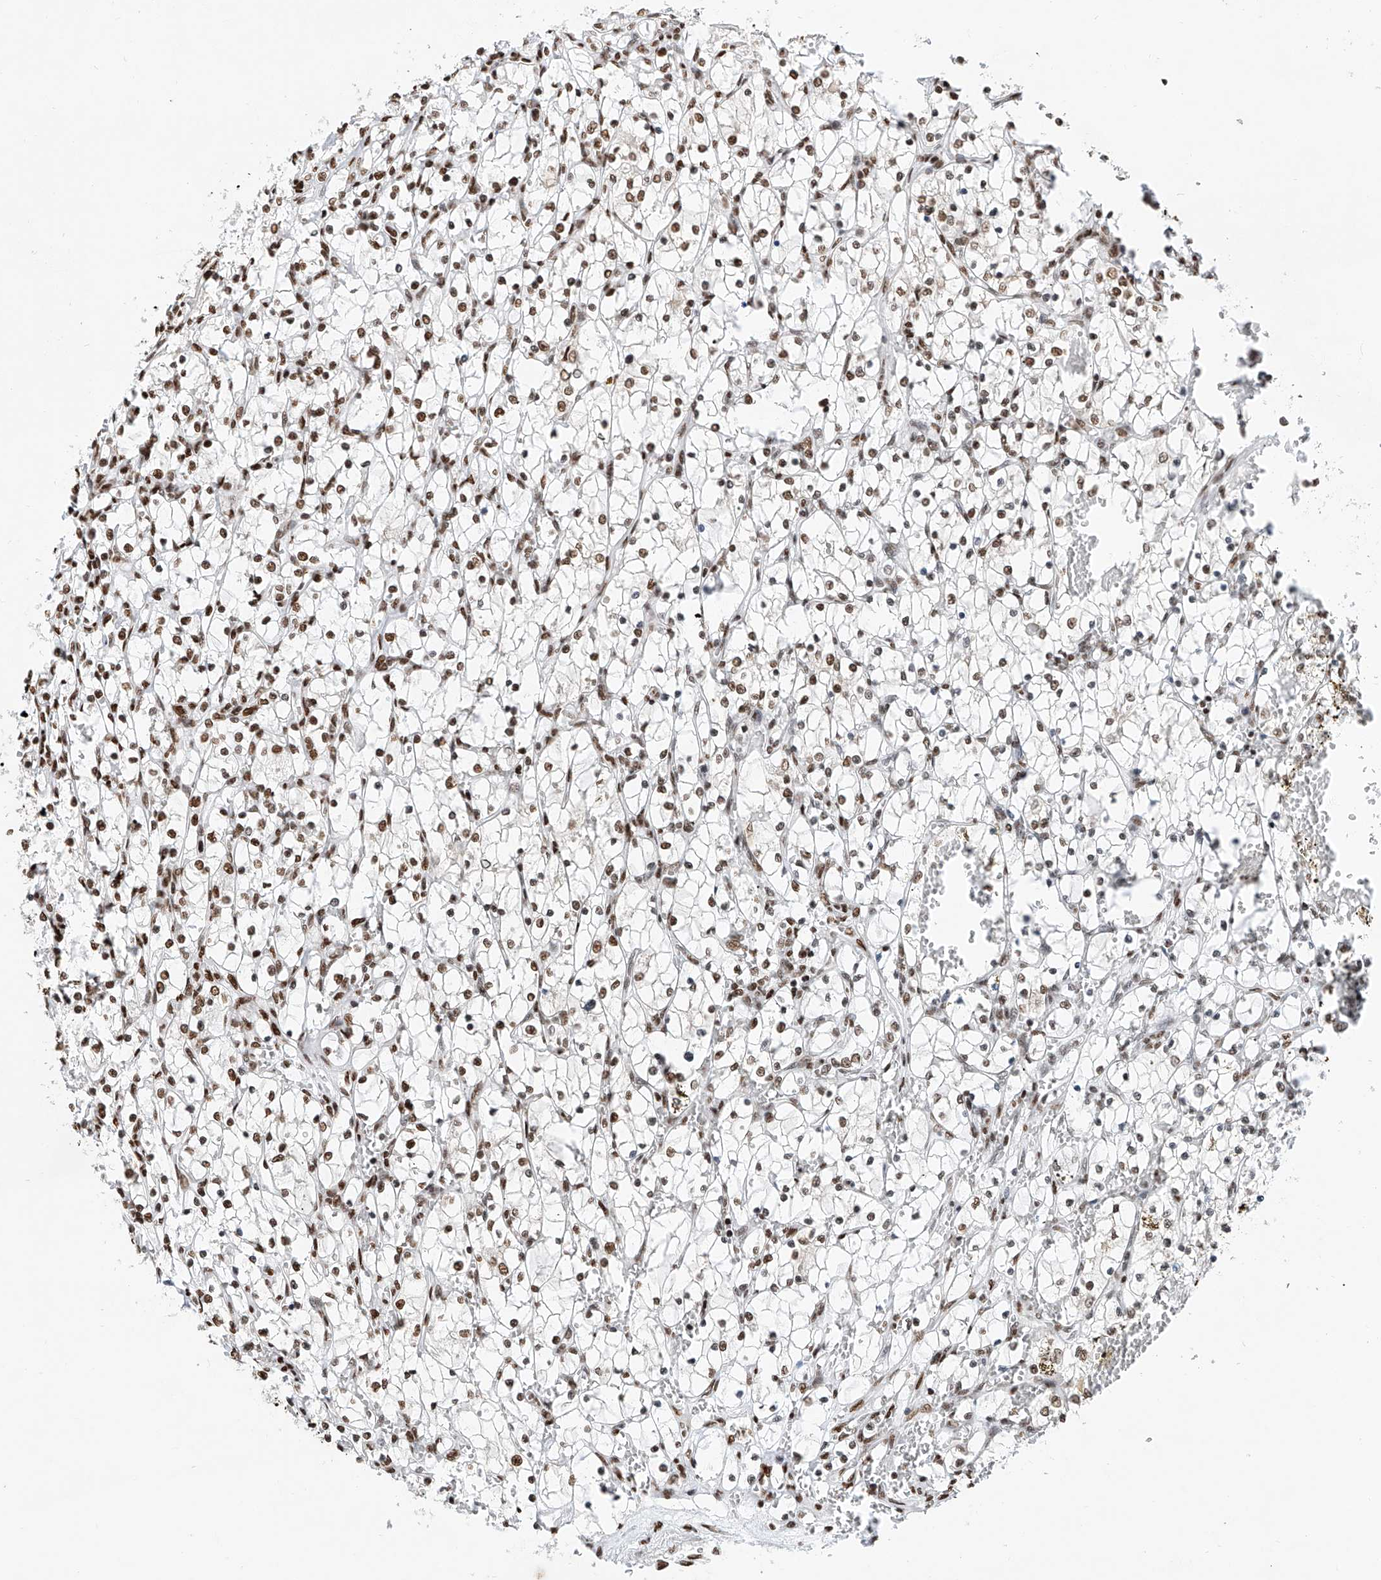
{"staining": {"intensity": "moderate", "quantity": "25%-75%", "location": "nuclear"}, "tissue": "renal cancer", "cell_type": "Tumor cells", "image_type": "cancer", "snomed": [{"axis": "morphology", "description": "Adenocarcinoma, NOS"}, {"axis": "topography", "description": "Kidney"}], "caption": "This histopathology image reveals immunohistochemistry (IHC) staining of human adenocarcinoma (renal), with medium moderate nuclear staining in about 25%-75% of tumor cells.", "gene": "SRSF6", "patient": {"sex": "female", "age": 69}}